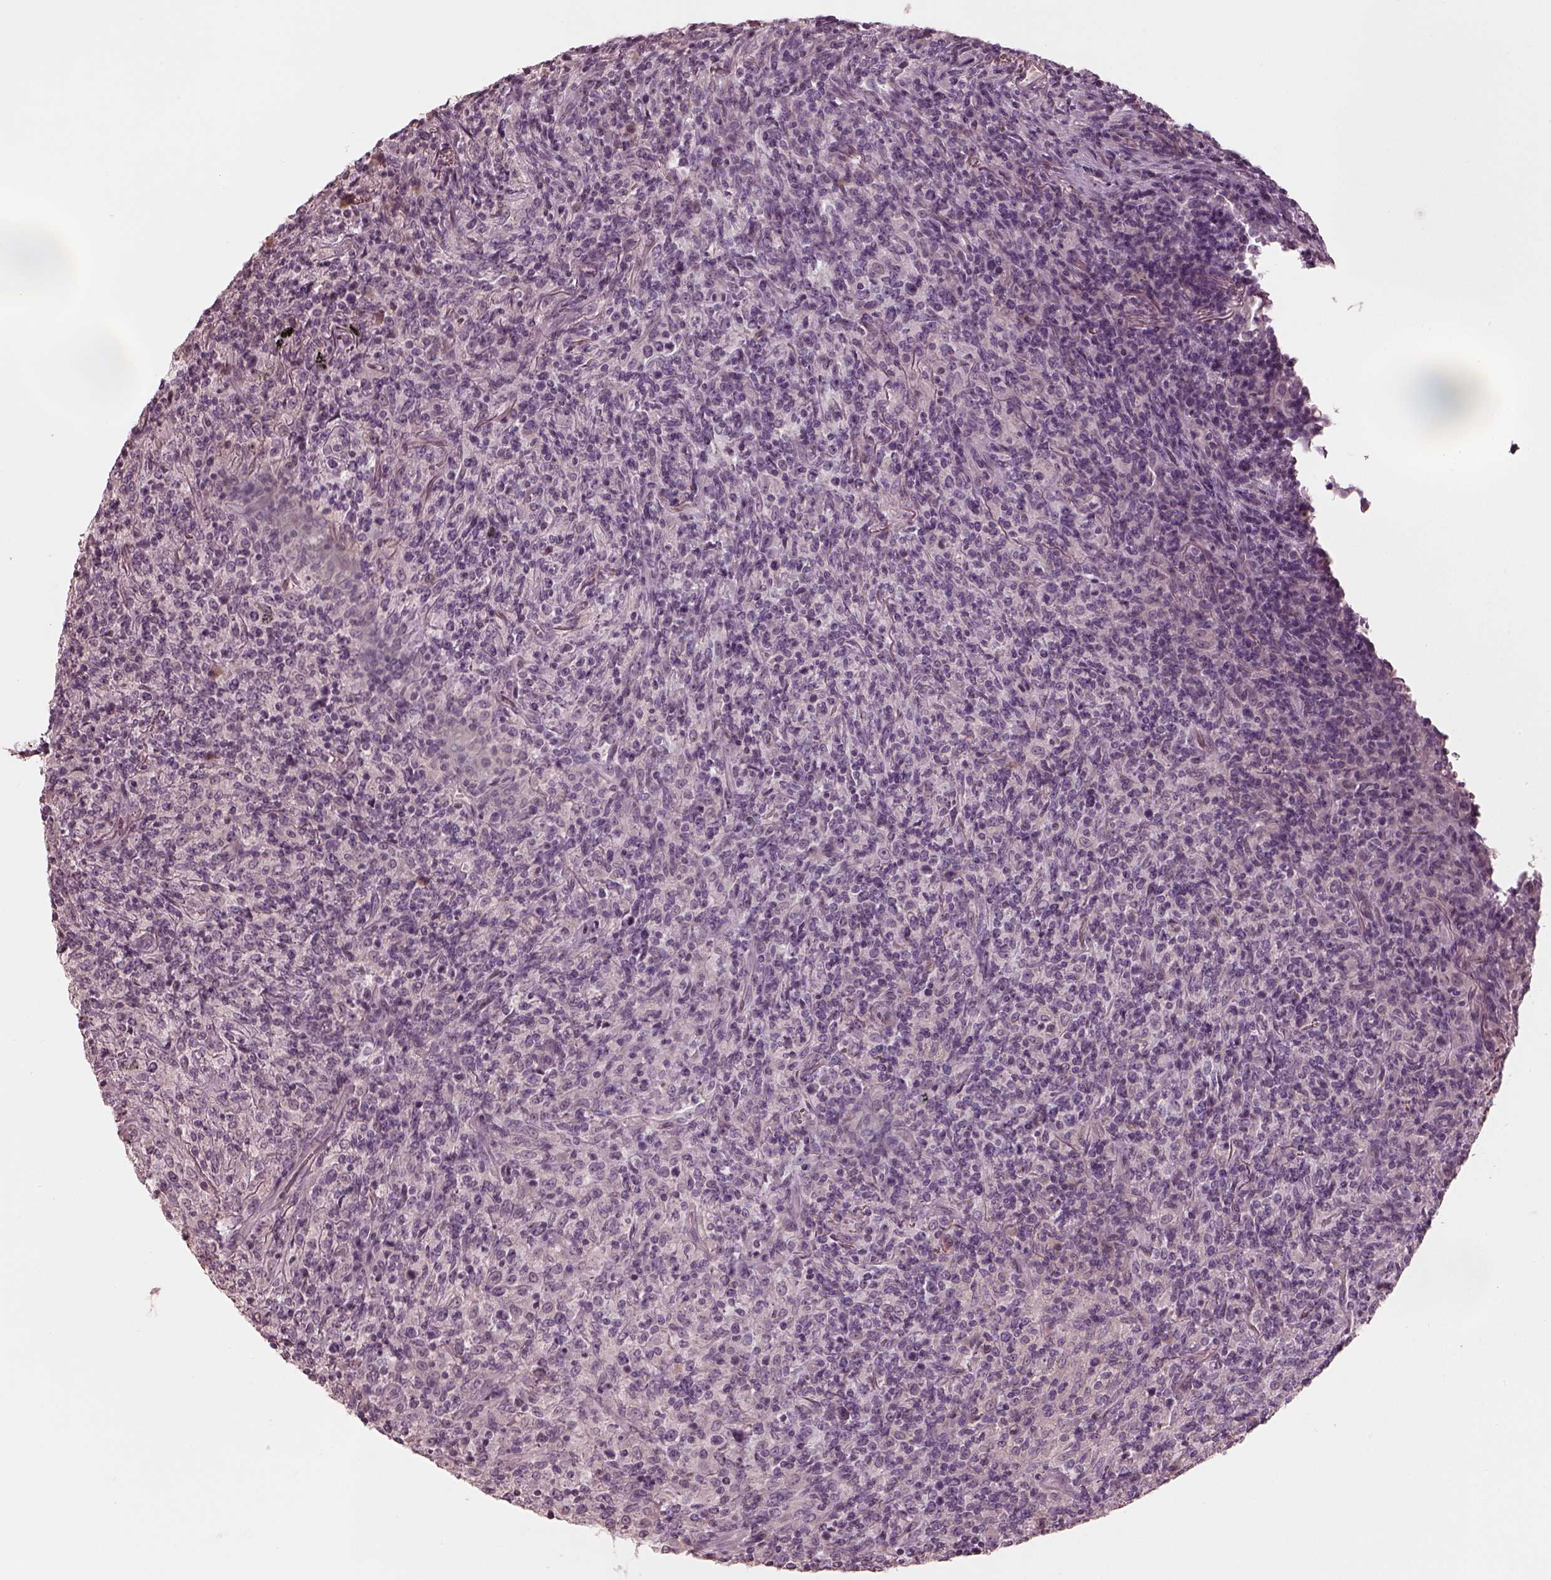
{"staining": {"intensity": "negative", "quantity": "none", "location": "none"}, "tissue": "lymphoma", "cell_type": "Tumor cells", "image_type": "cancer", "snomed": [{"axis": "morphology", "description": "Malignant lymphoma, non-Hodgkin's type, High grade"}, {"axis": "topography", "description": "Lung"}], "caption": "This is a image of immunohistochemistry (IHC) staining of high-grade malignant lymphoma, non-Hodgkin's type, which shows no staining in tumor cells.", "gene": "MIA", "patient": {"sex": "male", "age": 79}}